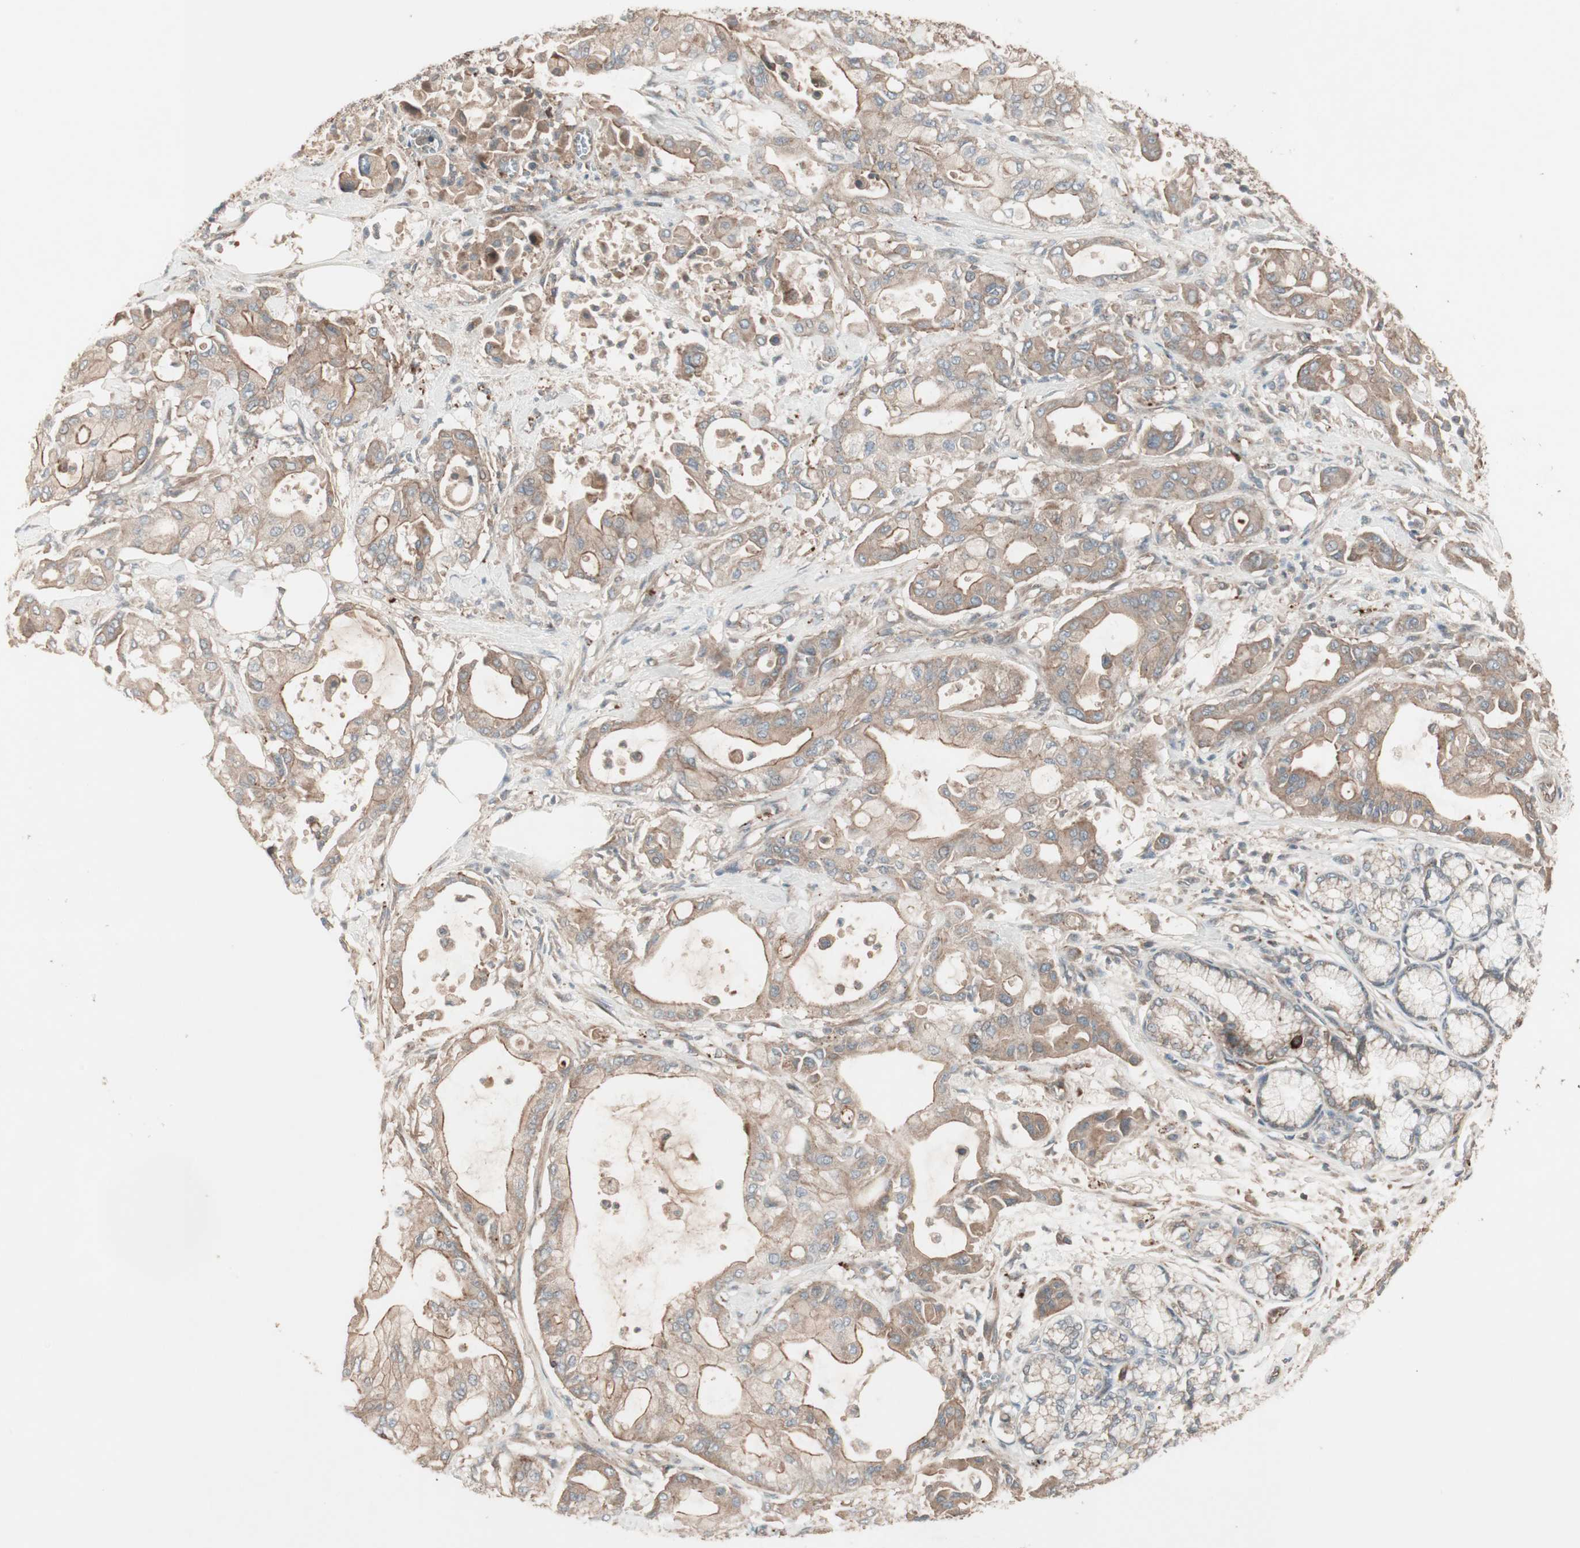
{"staining": {"intensity": "moderate", "quantity": ">75%", "location": "cytoplasmic/membranous"}, "tissue": "pancreatic cancer", "cell_type": "Tumor cells", "image_type": "cancer", "snomed": [{"axis": "morphology", "description": "Adenocarcinoma, NOS"}, {"axis": "morphology", "description": "Adenocarcinoma, metastatic, NOS"}, {"axis": "topography", "description": "Lymph node"}, {"axis": "topography", "description": "Pancreas"}, {"axis": "topography", "description": "Duodenum"}], "caption": "Immunohistochemistry histopathology image of human pancreatic metastatic adenocarcinoma stained for a protein (brown), which exhibits medium levels of moderate cytoplasmic/membranous expression in about >75% of tumor cells.", "gene": "TFPI", "patient": {"sex": "female", "age": 64}}